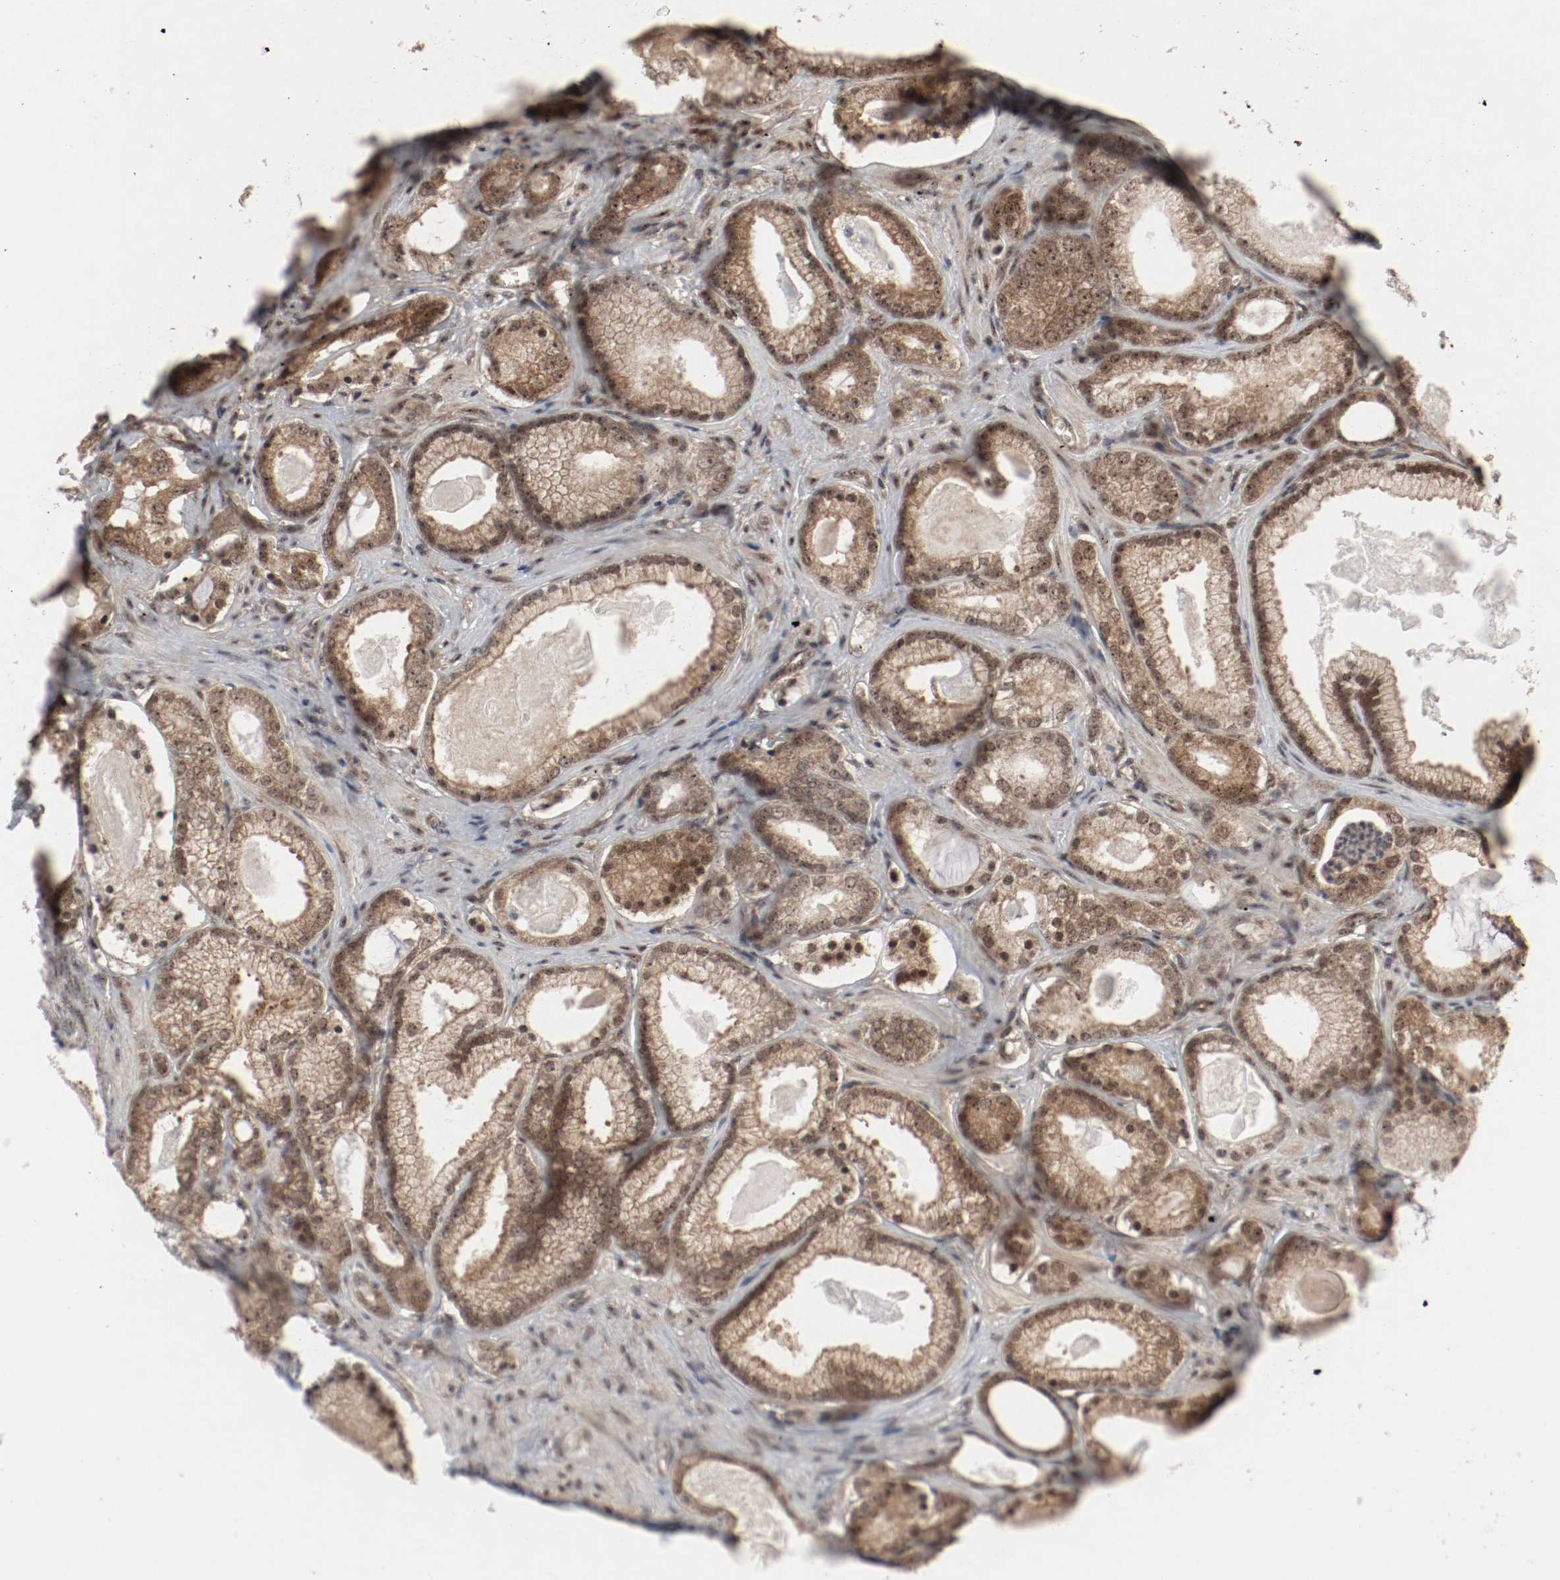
{"staining": {"intensity": "moderate", "quantity": ">75%", "location": "cytoplasmic/membranous,nuclear"}, "tissue": "prostate cancer", "cell_type": "Tumor cells", "image_type": "cancer", "snomed": [{"axis": "morphology", "description": "Adenocarcinoma, Low grade"}, {"axis": "topography", "description": "Prostate"}], "caption": "Tumor cells reveal medium levels of moderate cytoplasmic/membranous and nuclear staining in about >75% of cells in human prostate low-grade adenocarcinoma.", "gene": "CSNK2B", "patient": {"sex": "male", "age": 59}}